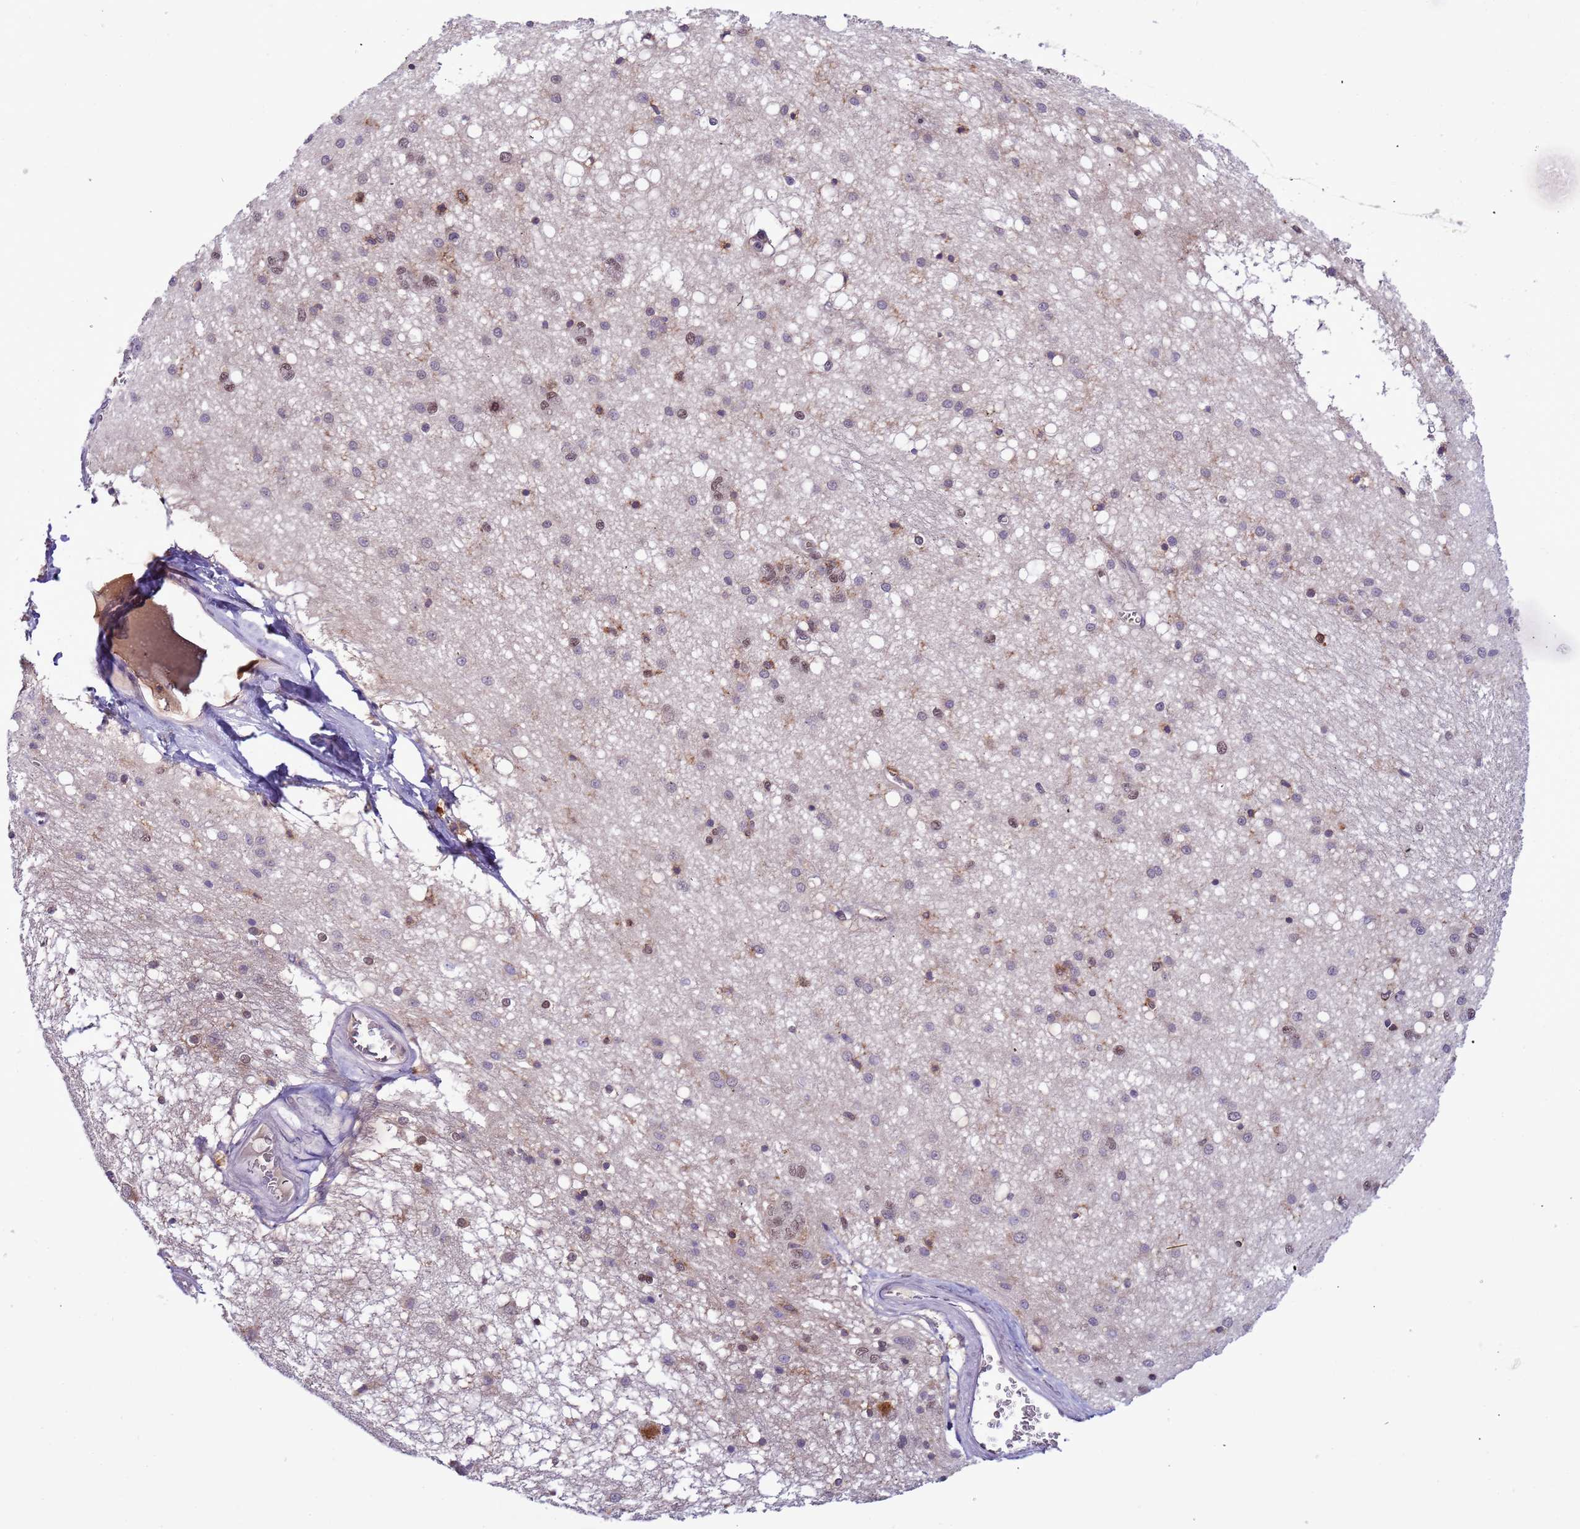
{"staining": {"intensity": "moderate", "quantity": "<25%", "location": "cytoplasmic/membranous,nuclear"}, "tissue": "caudate", "cell_type": "Glial cells", "image_type": "normal", "snomed": [{"axis": "morphology", "description": "Normal tissue, NOS"}, {"axis": "topography", "description": "Lateral ventricle wall"}], "caption": "An IHC photomicrograph of normal tissue is shown. Protein staining in brown shows moderate cytoplasmic/membranous,nuclear positivity in caudate within glial cells.", "gene": "CD53", "patient": {"sex": "male", "age": 37}}